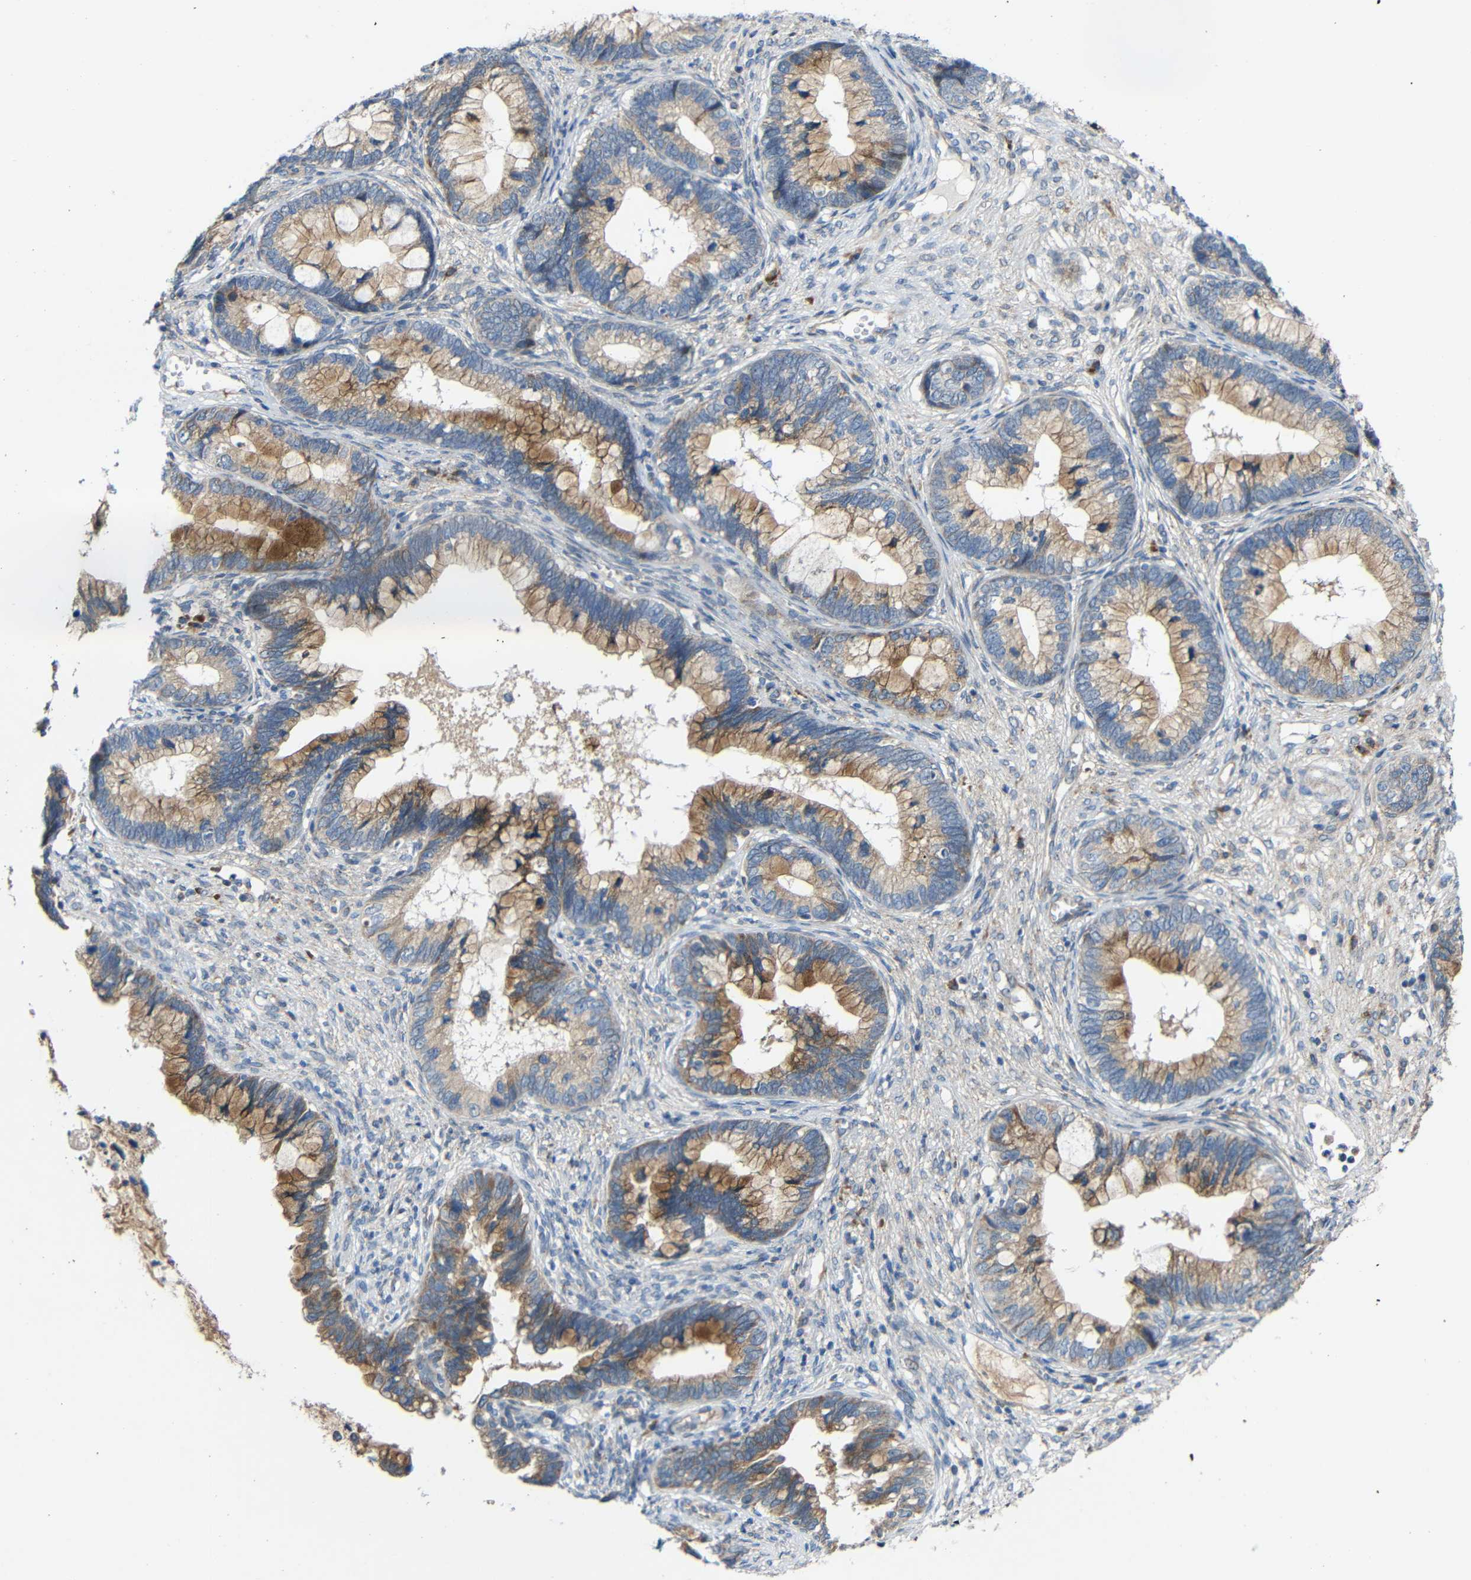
{"staining": {"intensity": "moderate", "quantity": ">75%", "location": "cytoplasmic/membranous"}, "tissue": "cervical cancer", "cell_type": "Tumor cells", "image_type": "cancer", "snomed": [{"axis": "morphology", "description": "Adenocarcinoma, NOS"}, {"axis": "topography", "description": "Cervix"}], "caption": "Human cervical adenocarcinoma stained with a brown dye reveals moderate cytoplasmic/membranous positive staining in about >75% of tumor cells.", "gene": "TMEM25", "patient": {"sex": "female", "age": 44}}